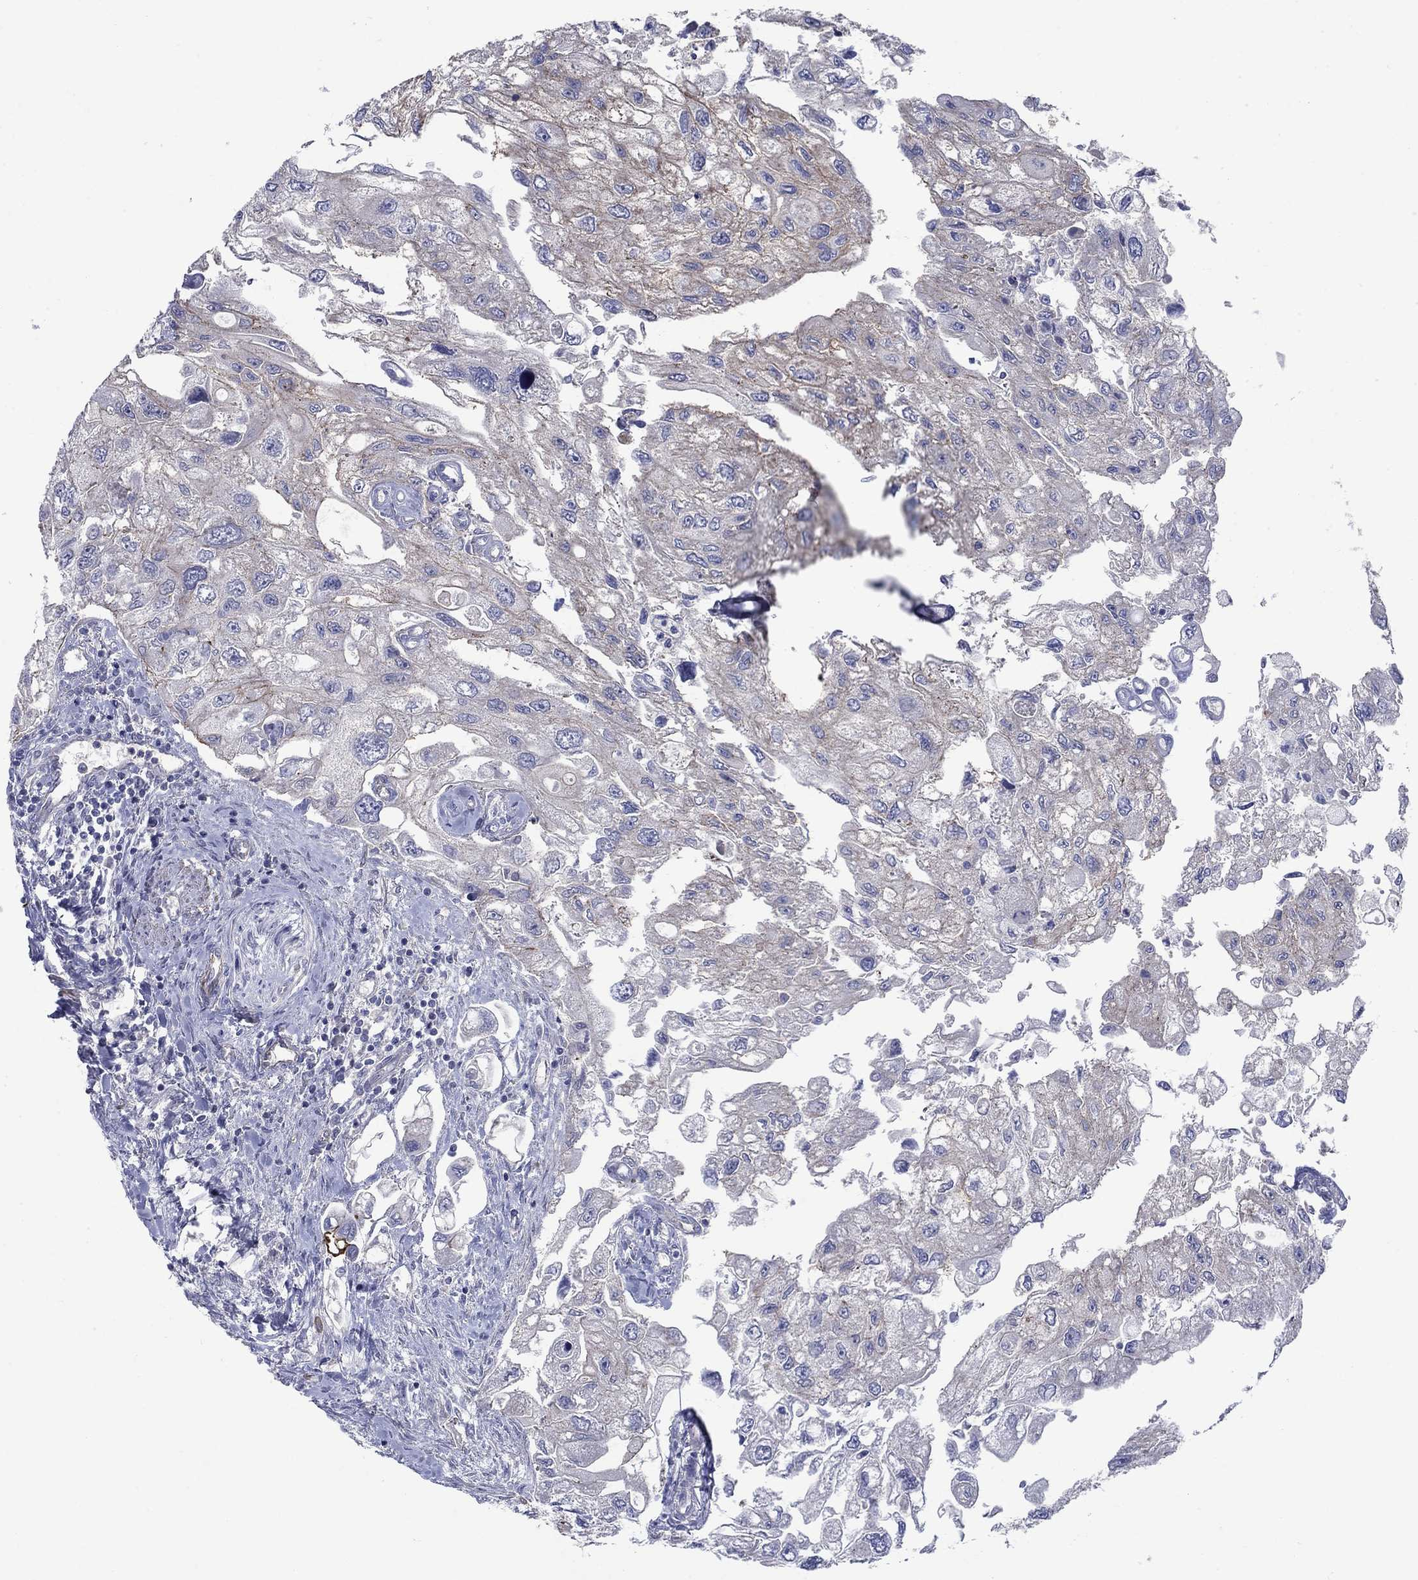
{"staining": {"intensity": "negative", "quantity": "none", "location": "none"}, "tissue": "urothelial cancer", "cell_type": "Tumor cells", "image_type": "cancer", "snomed": [{"axis": "morphology", "description": "Urothelial carcinoma, High grade"}, {"axis": "topography", "description": "Urinary bladder"}], "caption": "The micrograph exhibits no significant expression in tumor cells of high-grade urothelial carcinoma. The staining was performed using DAB (3,3'-diaminobenzidine) to visualize the protein expression in brown, while the nuclei were stained in blue with hematoxylin (Magnification: 20x).", "gene": "FLNC", "patient": {"sex": "male", "age": 59}}